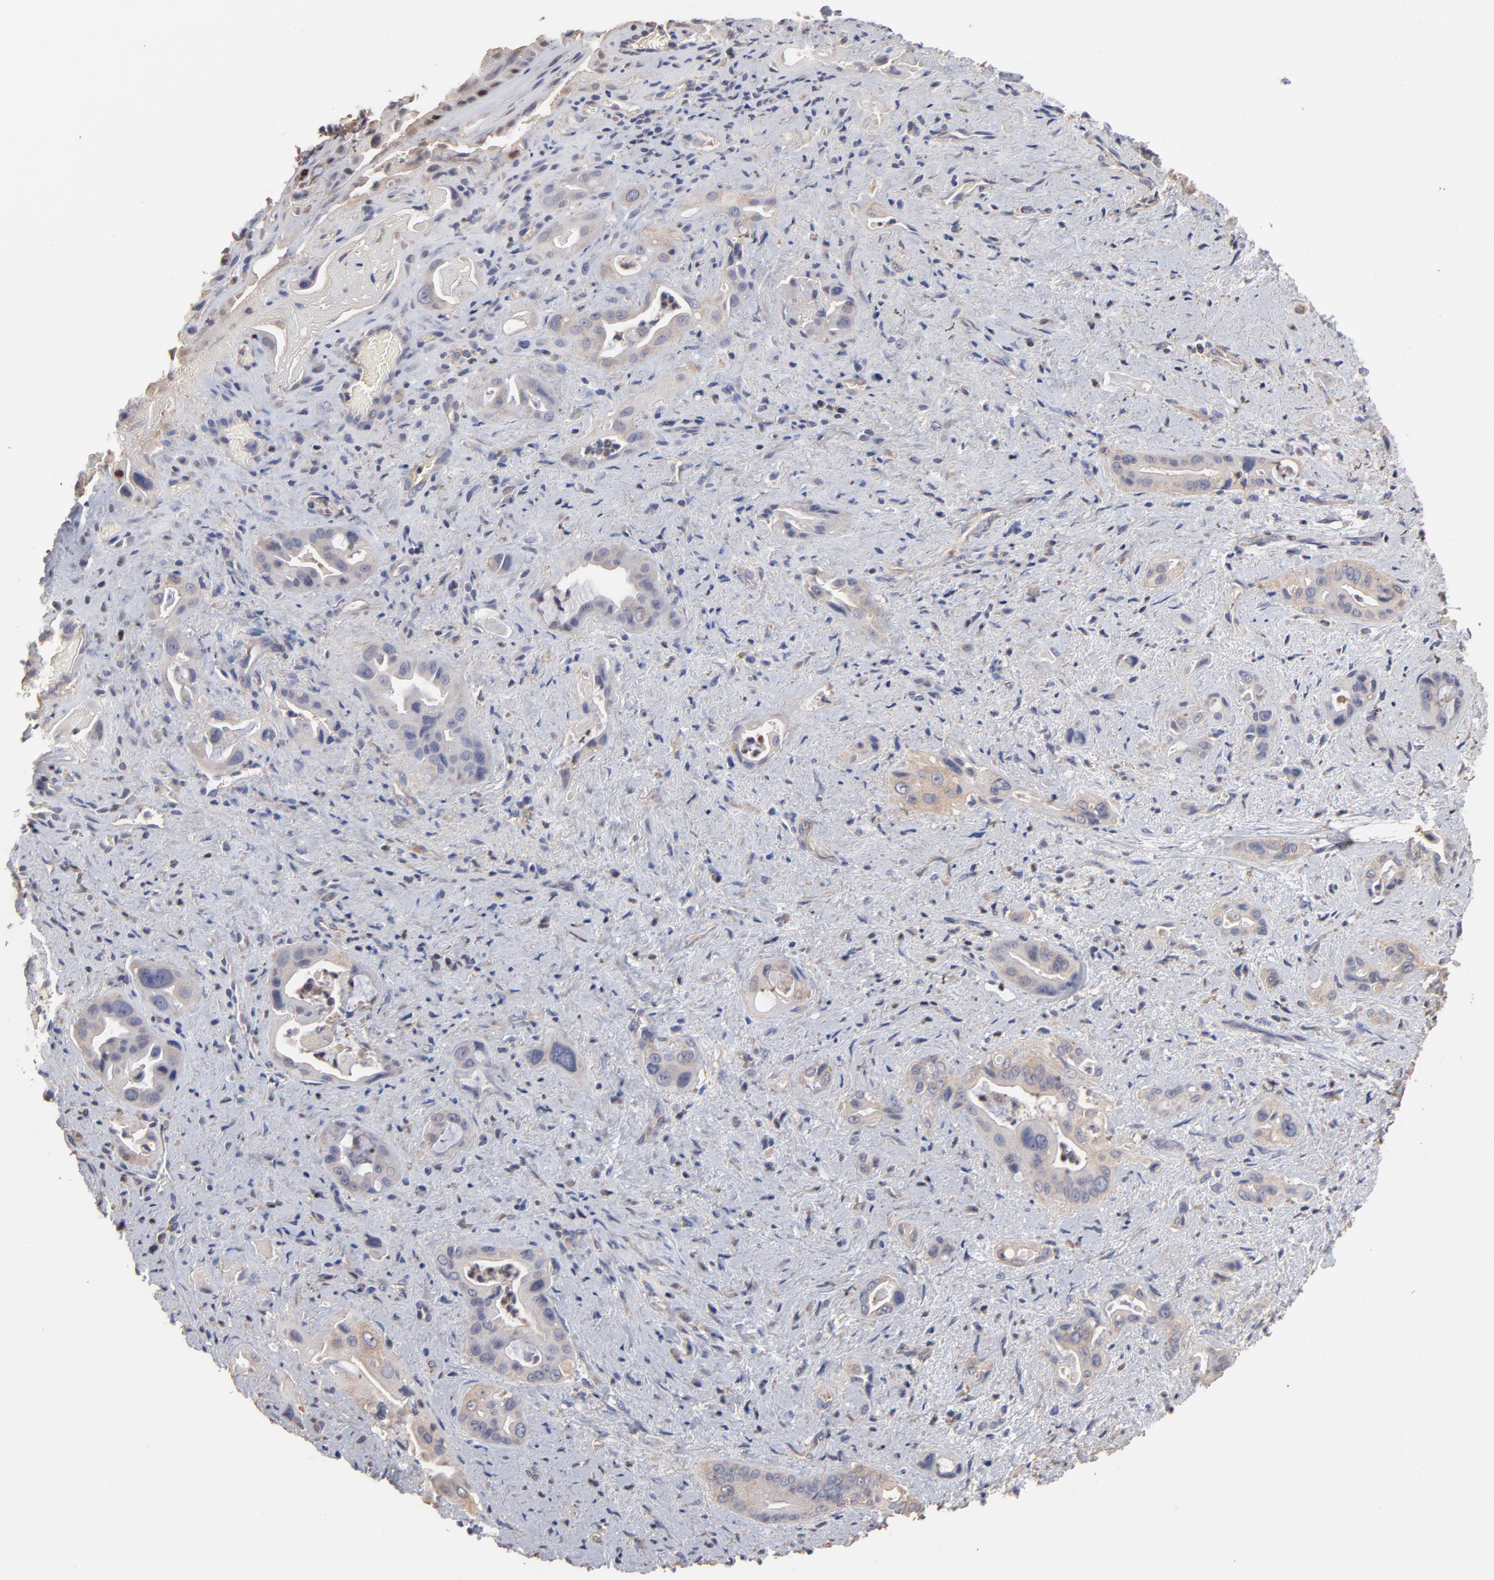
{"staining": {"intensity": "weak", "quantity": ">75%", "location": "cytoplasmic/membranous"}, "tissue": "pancreatic cancer", "cell_type": "Tumor cells", "image_type": "cancer", "snomed": [{"axis": "morphology", "description": "Adenocarcinoma, NOS"}, {"axis": "topography", "description": "Pancreas"}], "caption": "Protein staining of pancreatic adenocarcinoma tissue reveals weak cytoplasmic/membranous positivity in about >75% of tumor cells. (DAB = brown stain, brightfield microscopy at high magnification).", "gene": "TANGO2", "patient": {"sex": "male", "age": 77}}